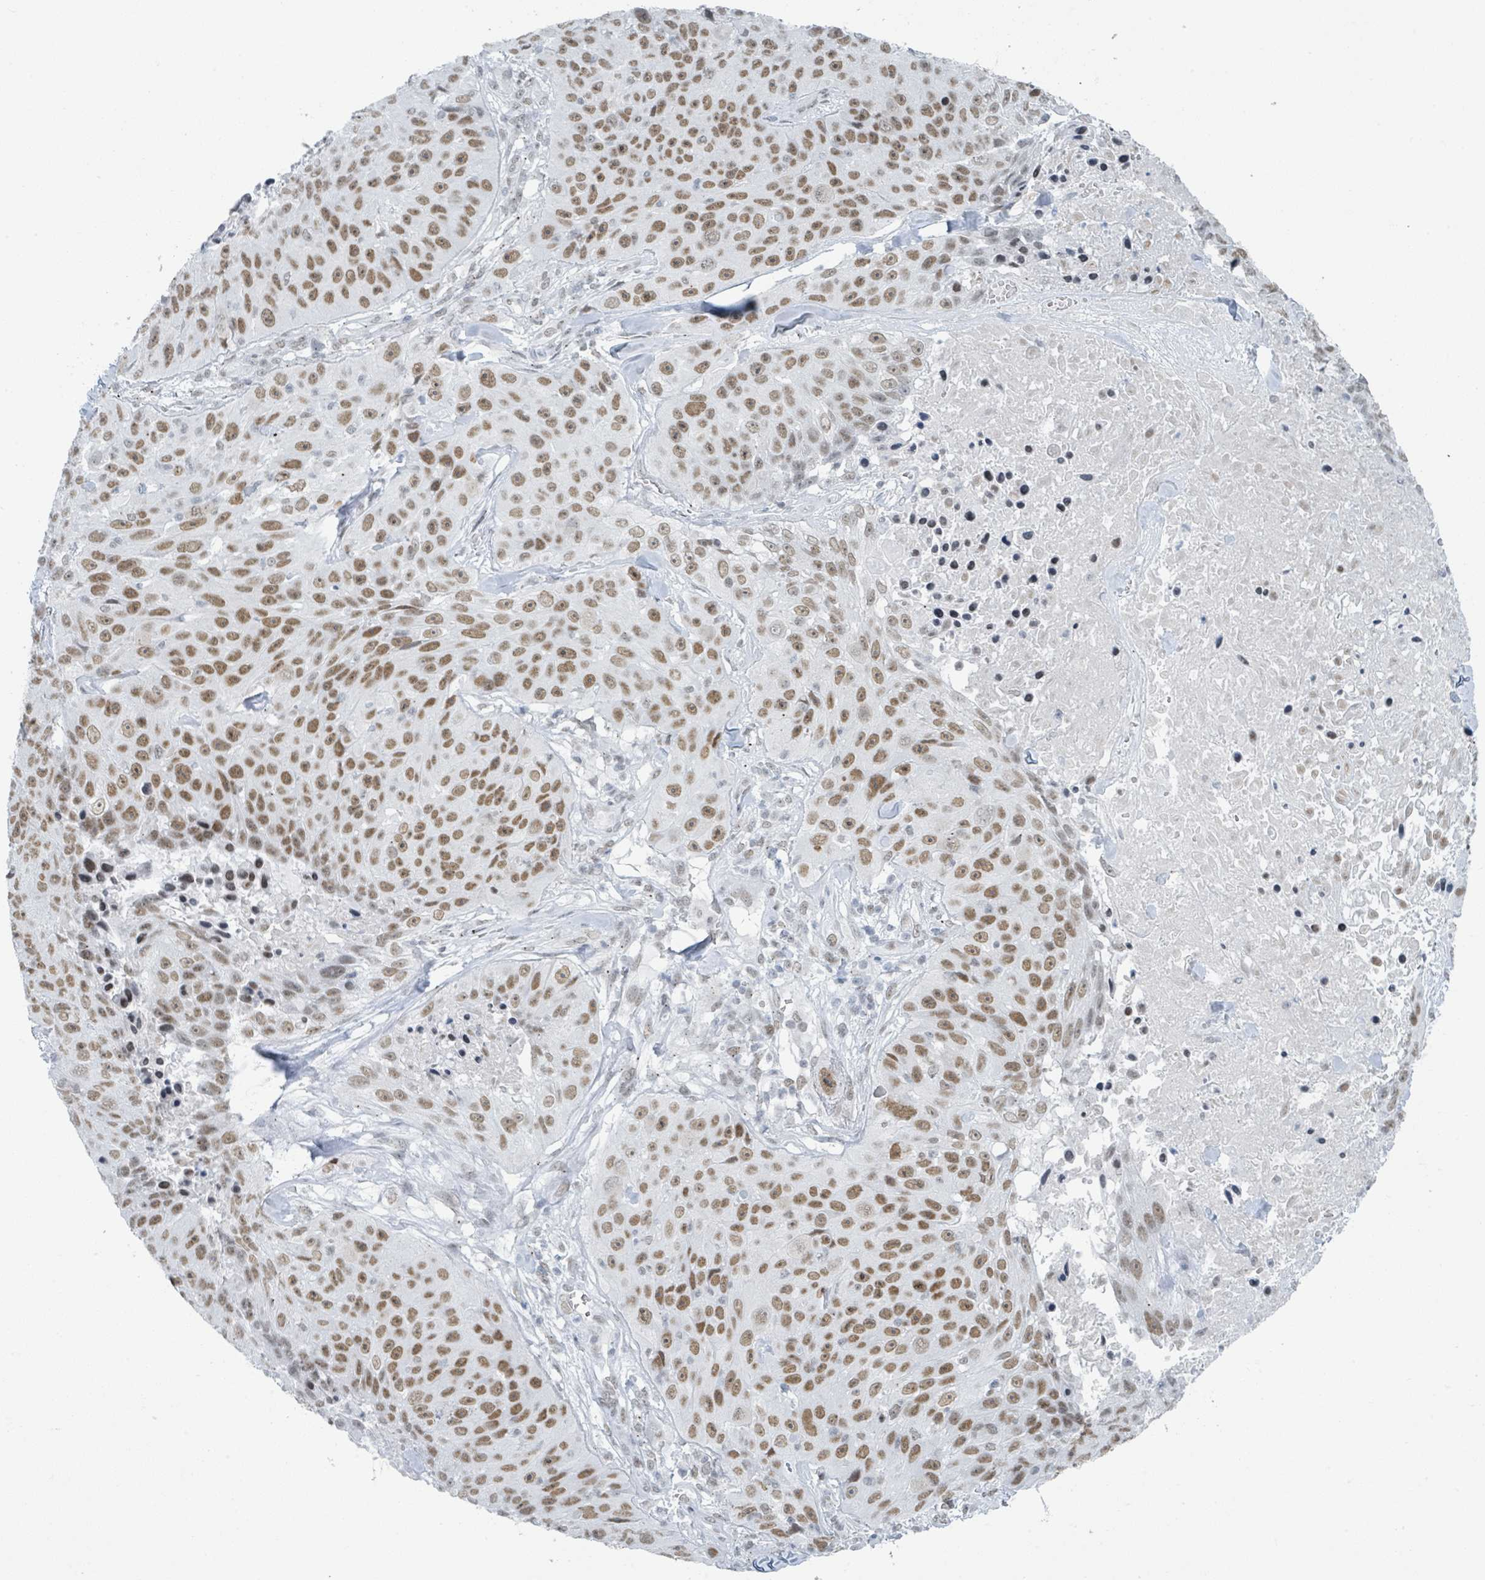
{"staining": {"intensity": "moderate", "quantity": ">75%", "location": "nuclear"}, "tissue": "skin cancer", "cell_type": "Tumor cells", "image_type": "cancer", "snomed": [{"axis": "morphology", "description": "Squamous cell carcinoma, NOS"}, {"axis": "topography", "description": "Skin"}], "caption": "Moderate nuclear expression for a protein is appreciated in about >75% of tumor cells of squamous cell carcinoma (skin) using IHC.", "gene": "EHMT2", "patient": {"sex": "female", "age": 87}}